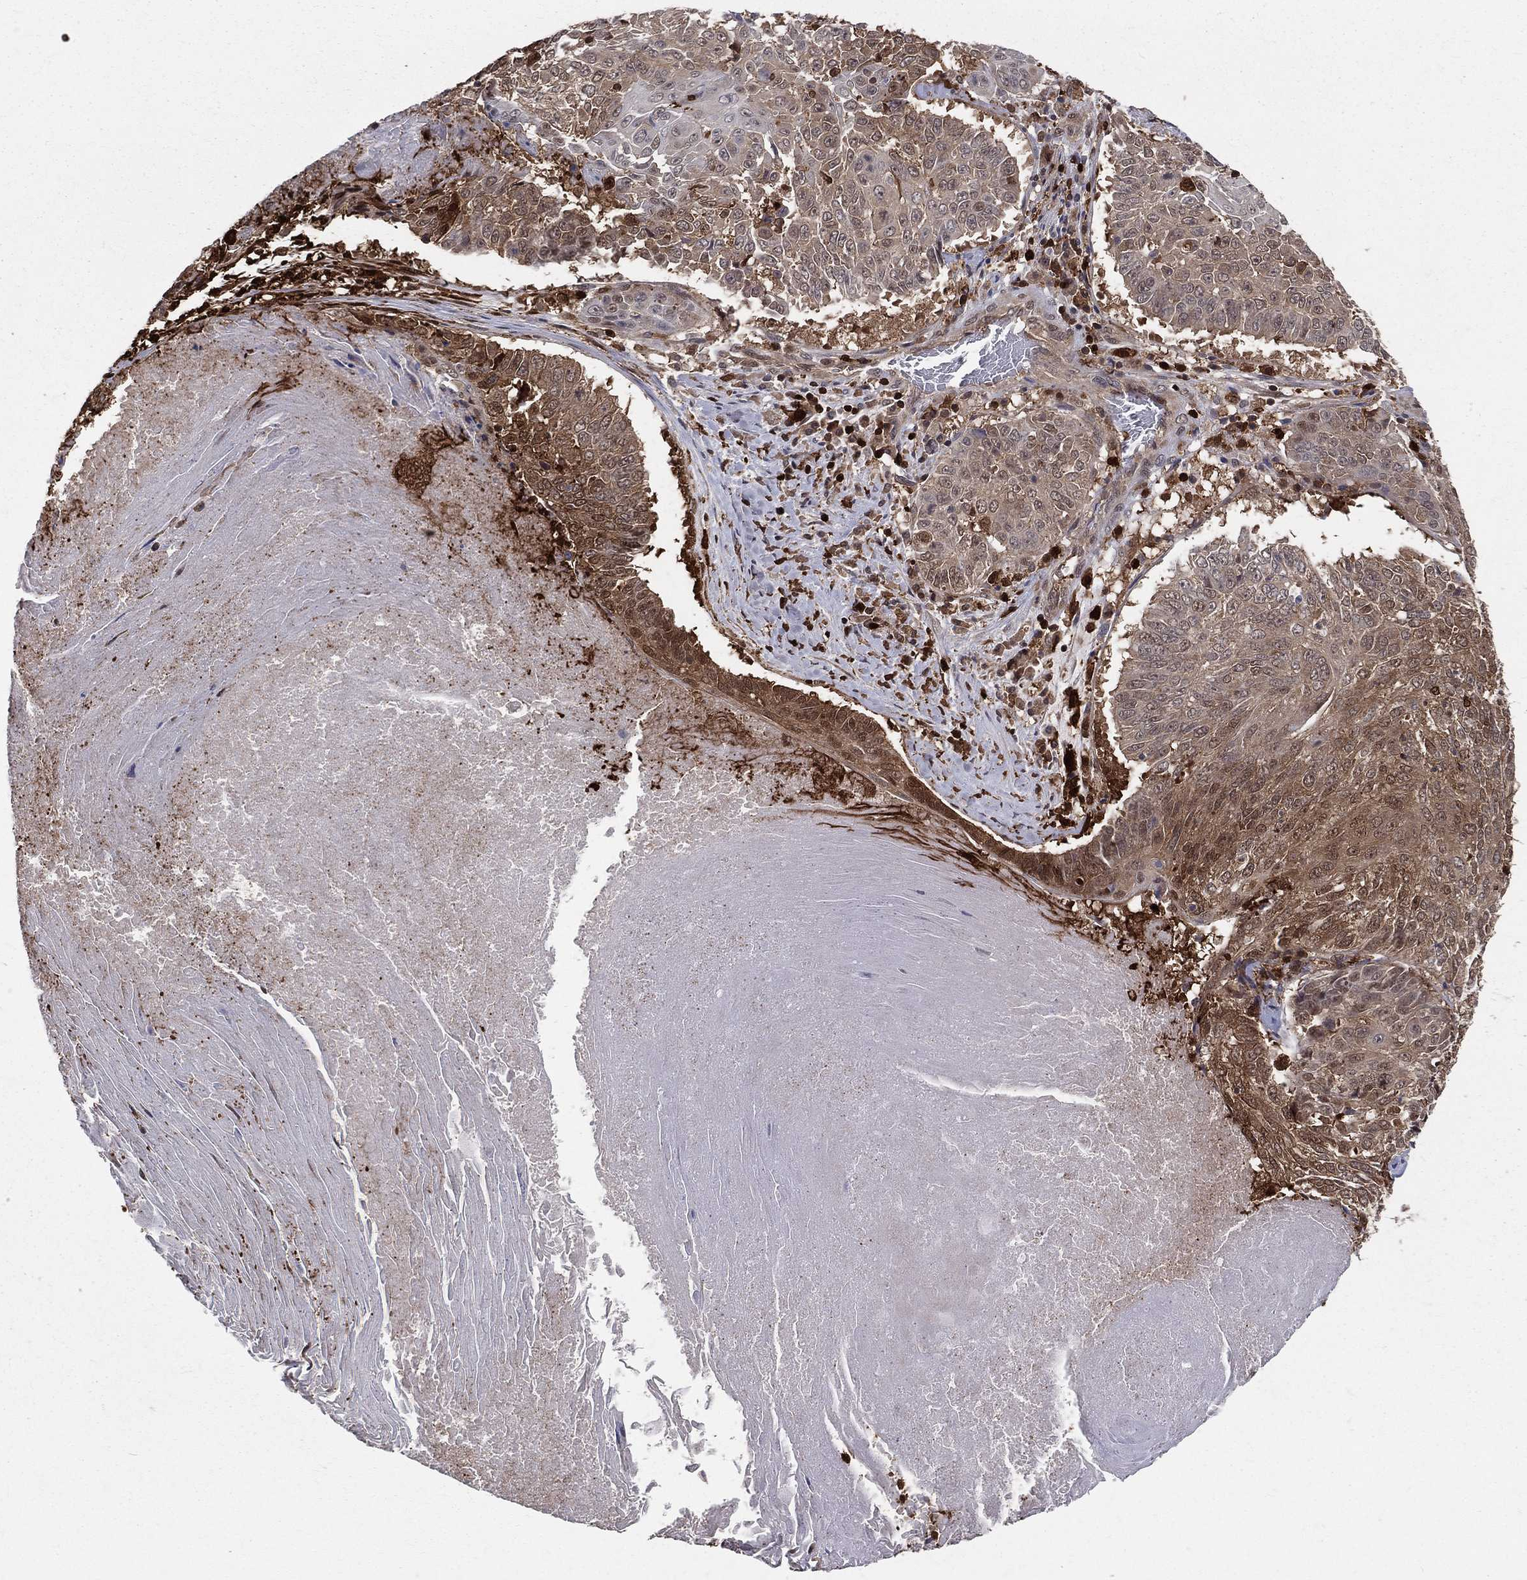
{"staining": {"intensity": "moderate", "quantity": "<25%", "location": "cytoplasmic/membranous"}, "tissue": "lung cancer", "cell_type": "Tumor cells", "image_type": "cancer", "snomed": [{"axis": "morphology", "description": "Squamous cell carcinoma, NOS"}, {"axis": "topography", "description": "Lung"}], "caption": "Human lung cancer (squamous cell carcinoma) stained with a protein marker displays moderate staining in tumor cells.", "gene": "ENO1", "patient": {"sex": "male", "age": 64}}